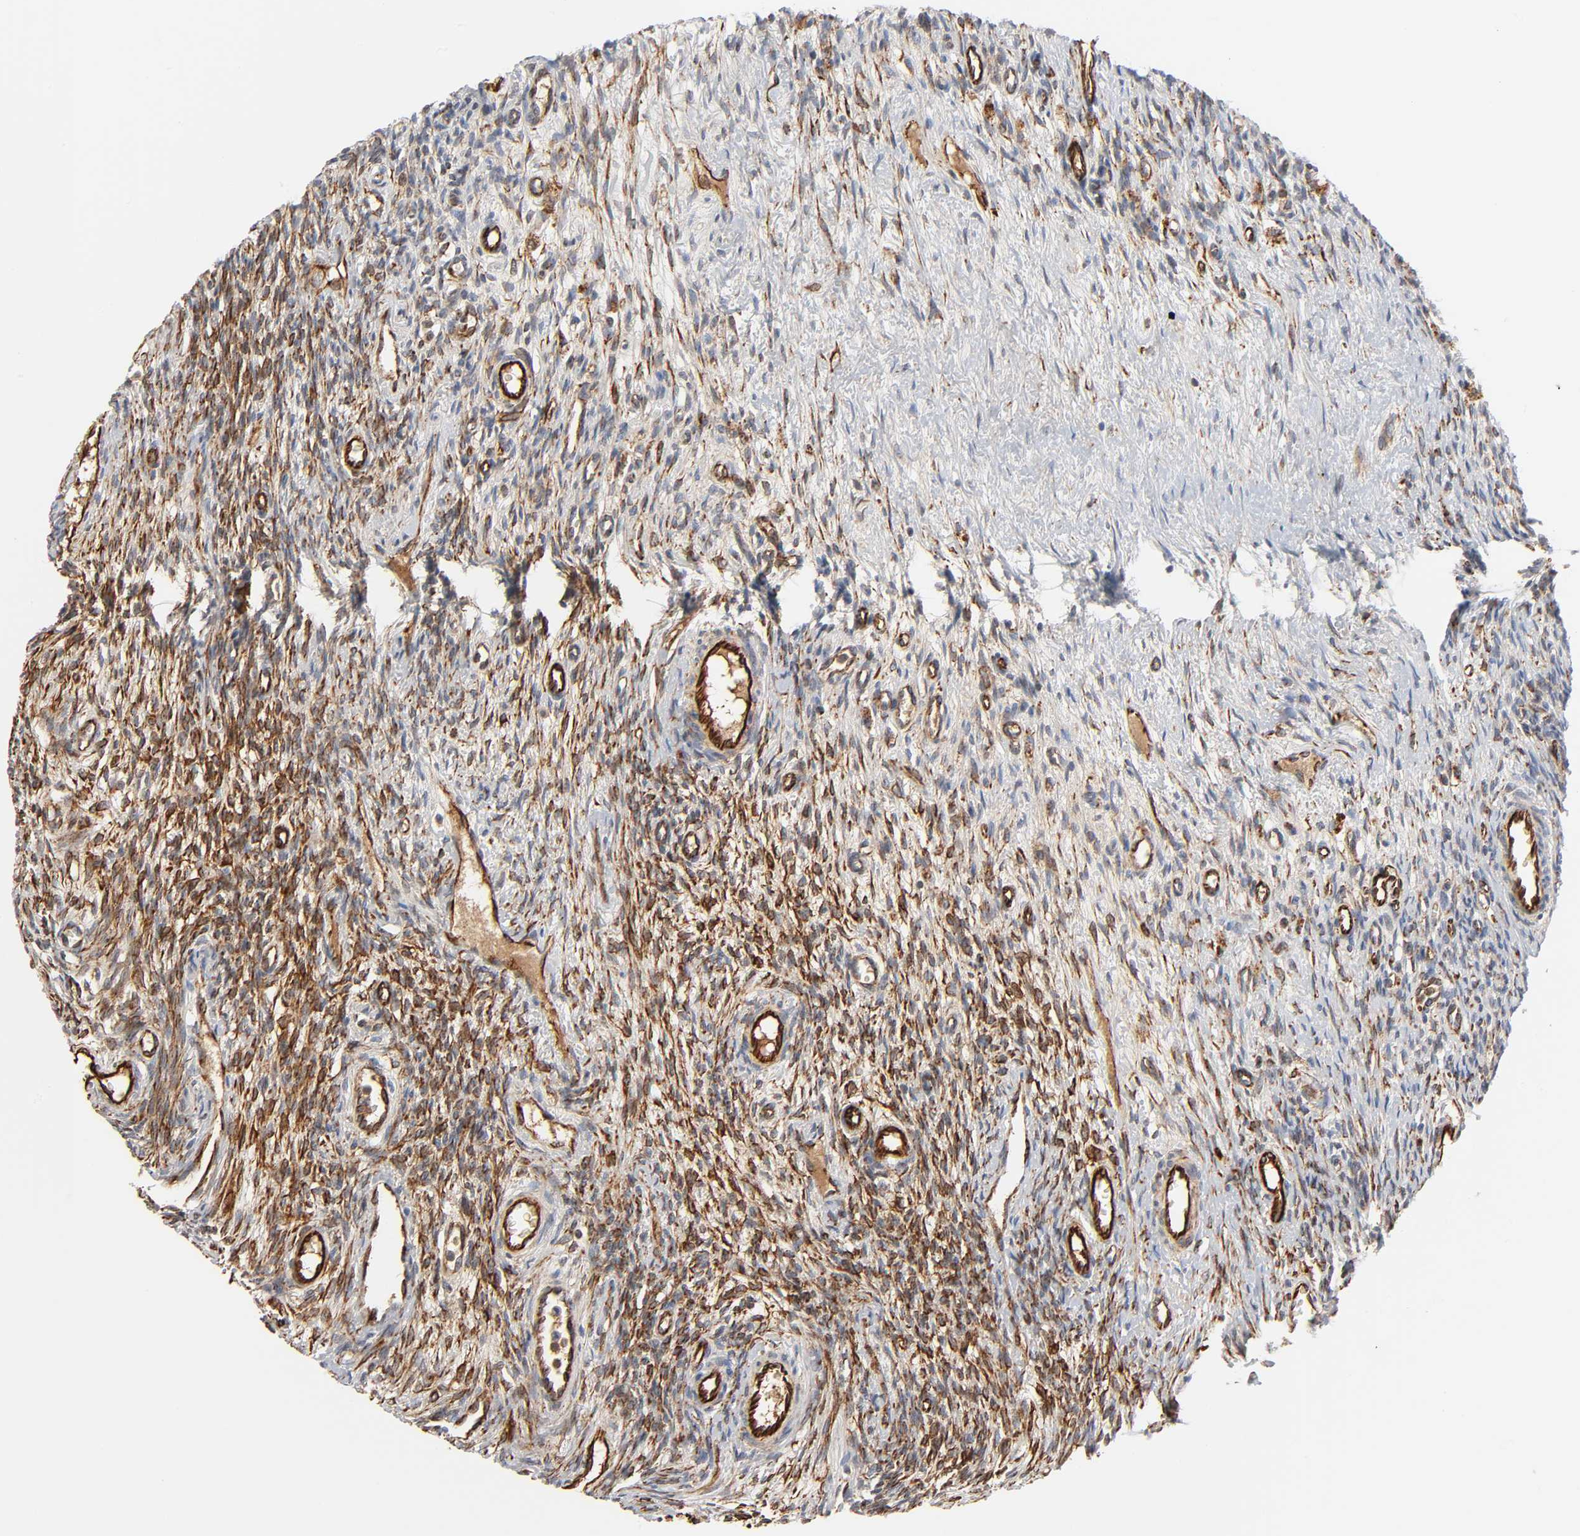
{"staining": {"intensity": "strong", "quantity": ">75%", "location": "cytoplasmic/membranous"}, "tissue": "ovary", "cell_type": "Ovarian stroma cells", "image_type": "normal", "snomed": [{"axis": "morphology", "description": "Normal tissue, NOS"}, {"axis": "topography", "description": "Ovary"}], "caption": "The histopathology image shows immunohistochemical staining of unremarkable ovary. There is strong cytoplasmic/membranous expression is identified in about >75% of ovarian stroma cells.", "gene": "REEP5", "patient": {"sex": "female", "age": 33}}